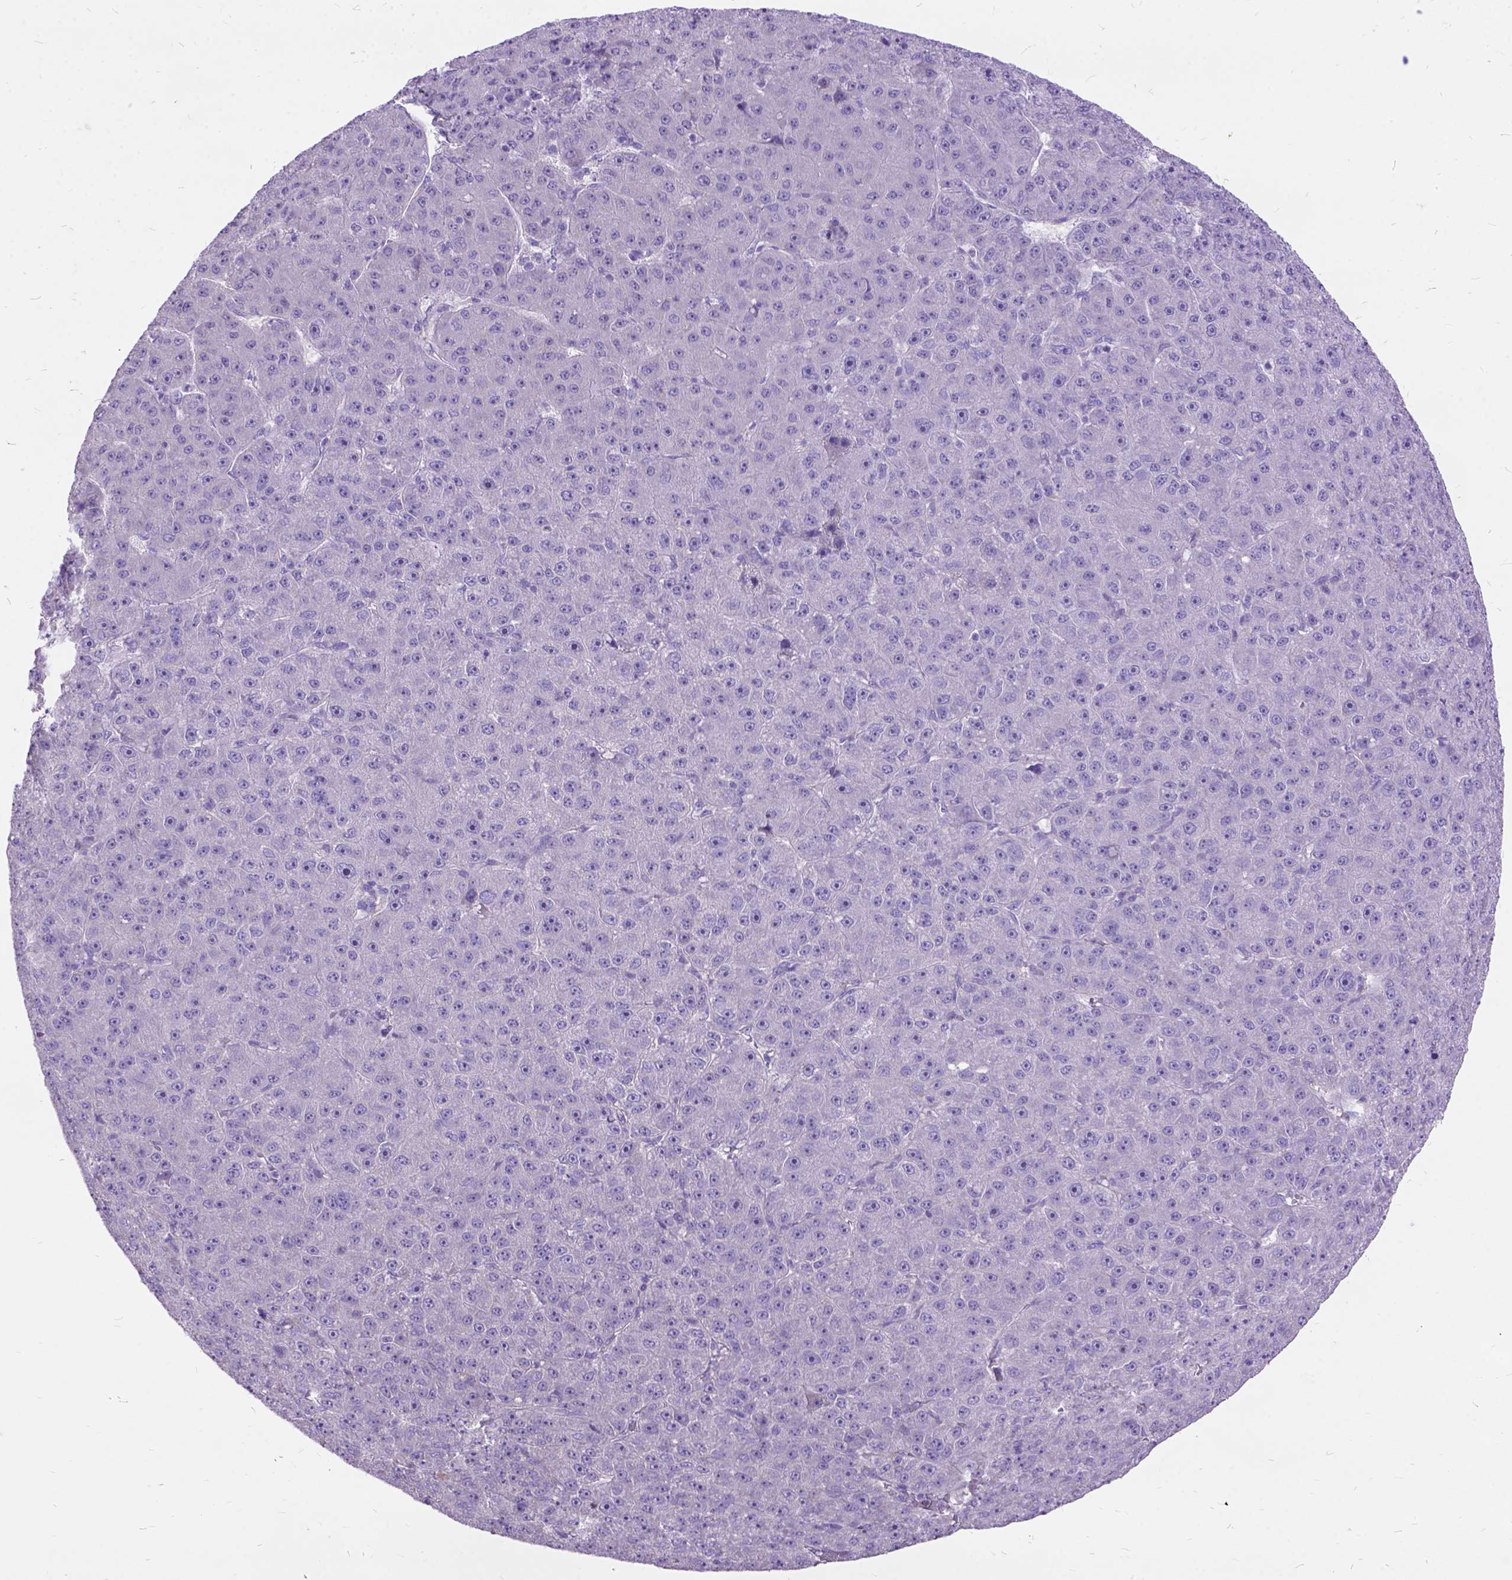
{"staining": {"intensity": "negative", "quantity": "none", "location": "none"}, "tissue": "liver cancer", "cell_type": "Tumor cells", "image_type": "cancer", "snomed": [{"axis": "morphology", "description": "Carcinoma, Hepatocellular, NOS"}, {"axis": "topography", "description": "Liver"}], "caption": "There is no significant expression in tumor cells of liver hepatocellular carcinoma.", "gene": "CTAG2", "patient": {"sex": "male", "age": 67}}